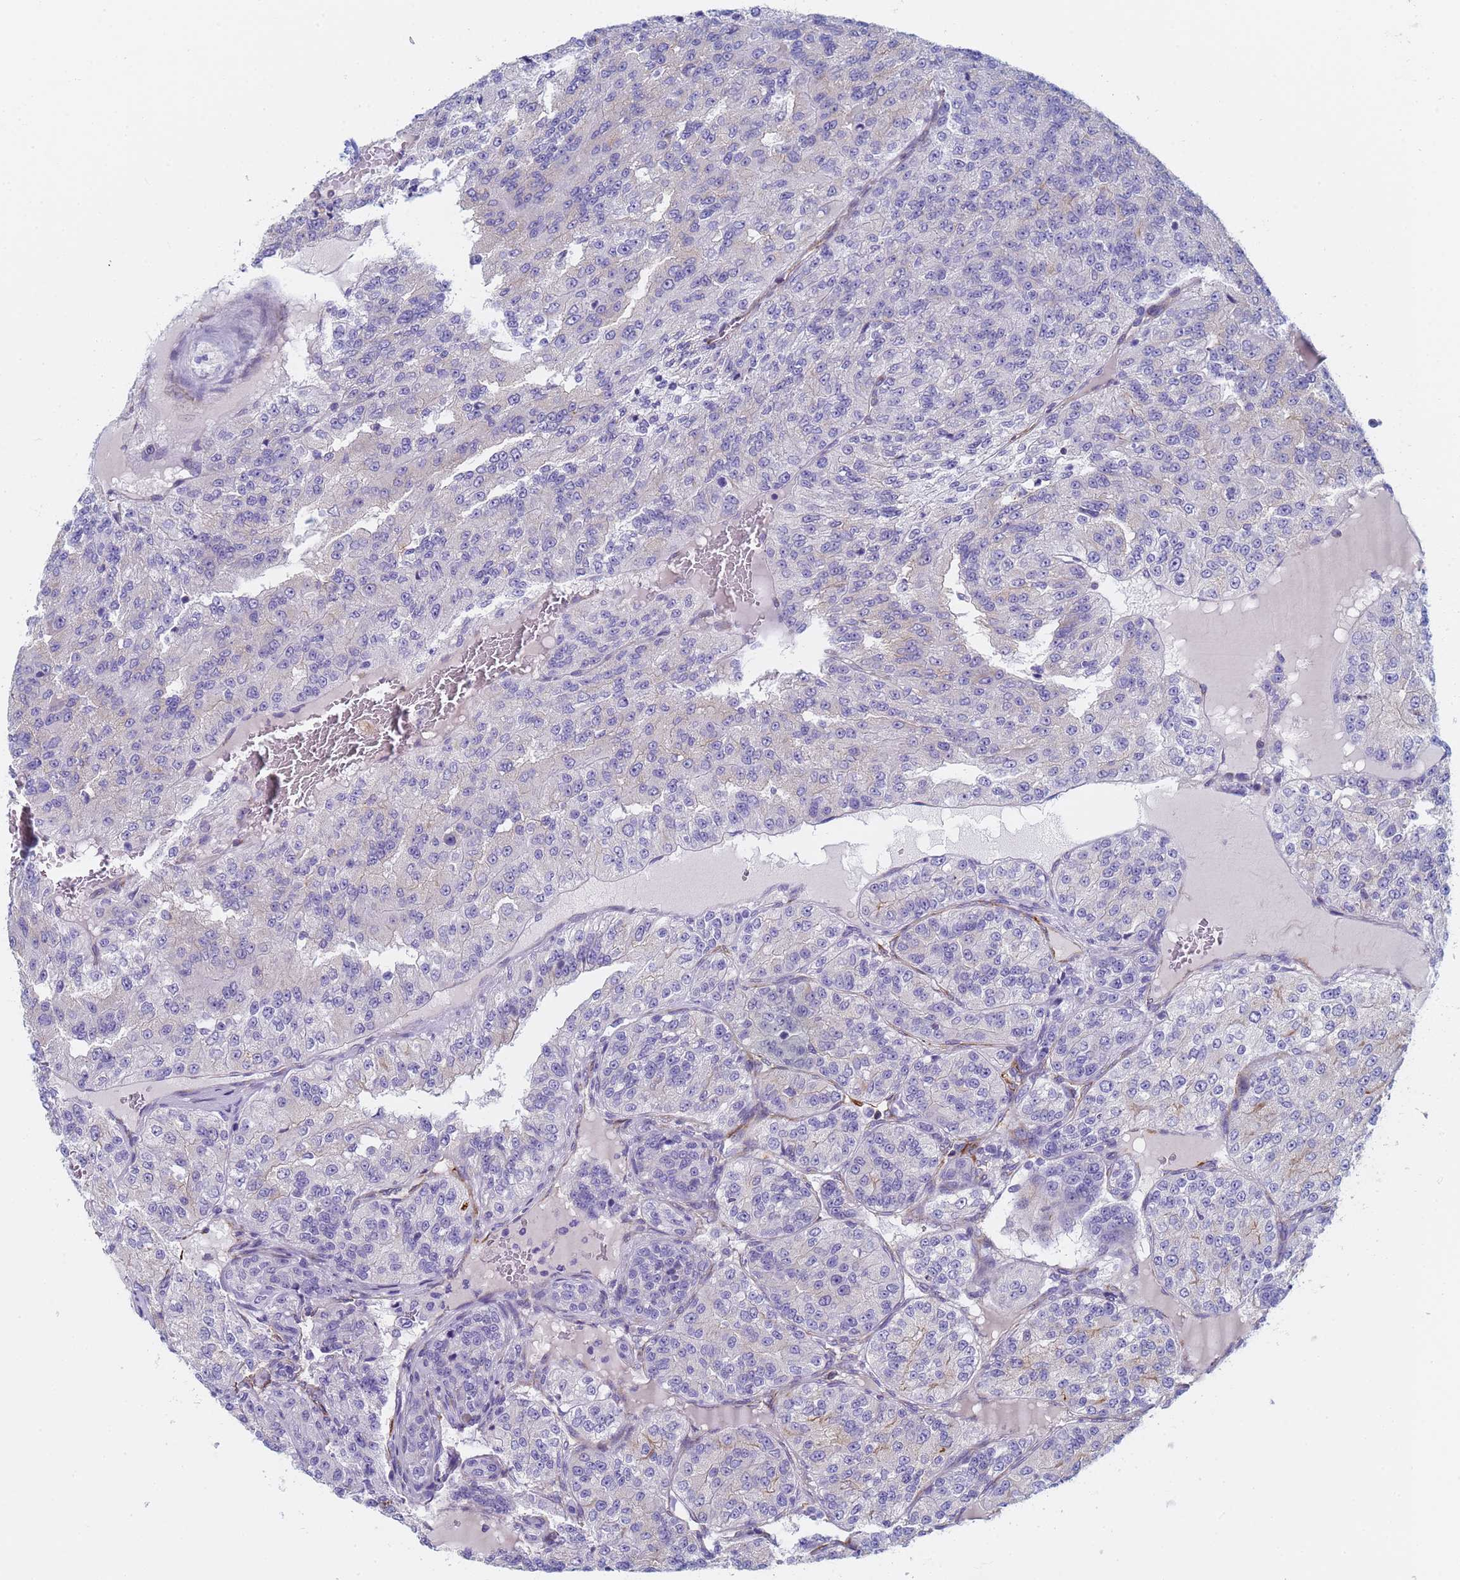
{"staining": {"intensity": "negative", "quantity": "none", "location": "none"}, "tissue": "renal cancer", "cell_type": "Tumor cells", "image_type": "cancer", "snomed": [{"axis": "morphology", "description": "Adenocarcinoma, NOS"}, {"axis": "topography", "description": "Kidney"}], "caption": "An image of human renal cancer is negative for staining in tumor cells.", "gene": "GDAP2", "patient": {"sex": "female", "age": 63}}